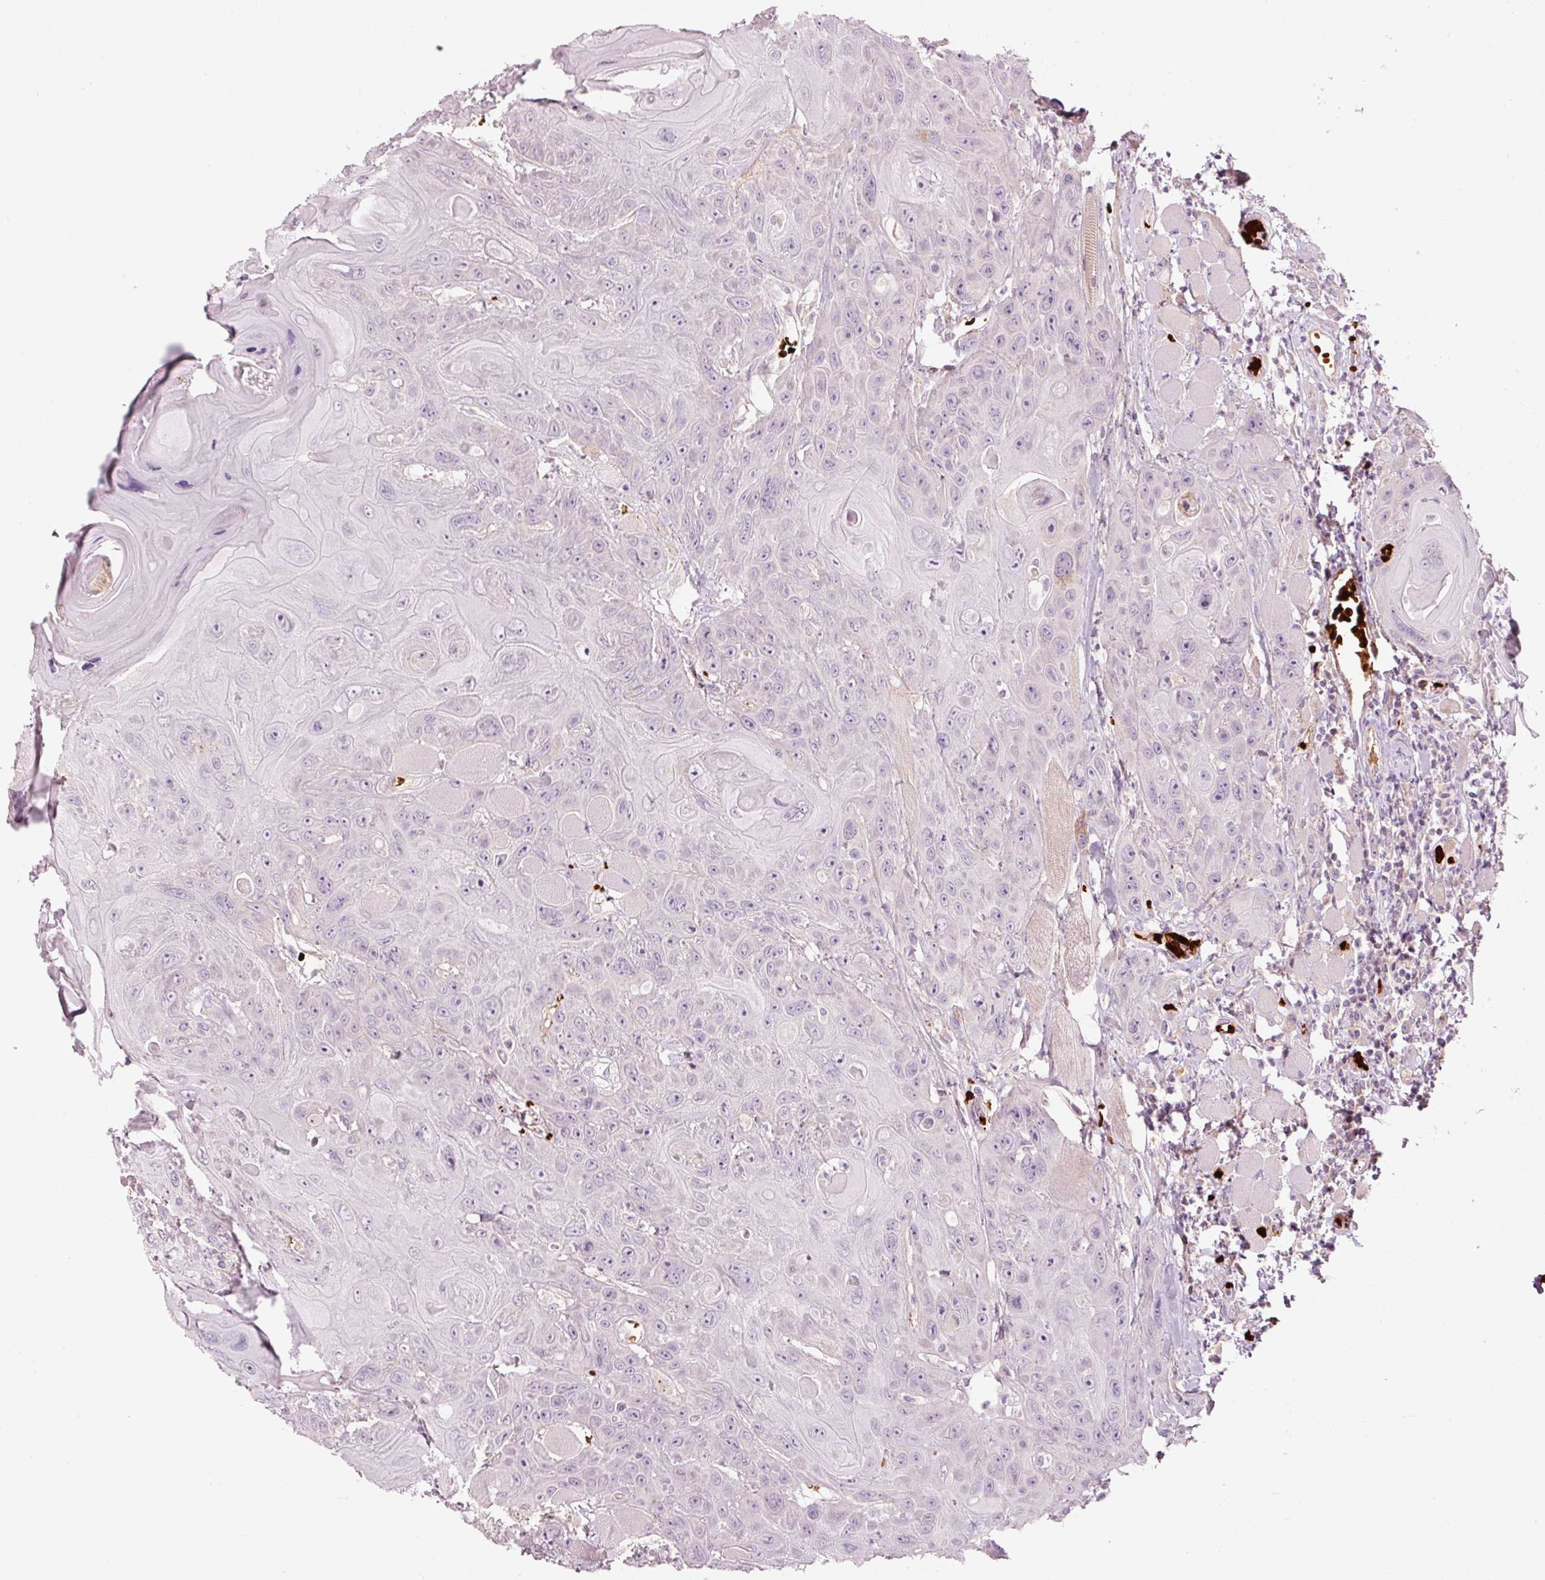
{"staining": {"intensity": "negative", "quantity": "none", "location": "none"}, "tissue": "head and neck cancer", "cell_type": "Tumor cells", "image_type": "cancer", "snomed": [{"axis": "morphology", "description": "Squamous cell carcinoma, NOS"}, {"axis": "topography", "description": "Head-Neck"}], "caption": "Head and neck cancer (squamous cell carcinoma) was stained to show a protein in brown. There is no significant expression in tumor cells. Nuclei are stained in blue.", "gene": "LDHAL6B", "patient": {"sex": "female", "age": 59}}